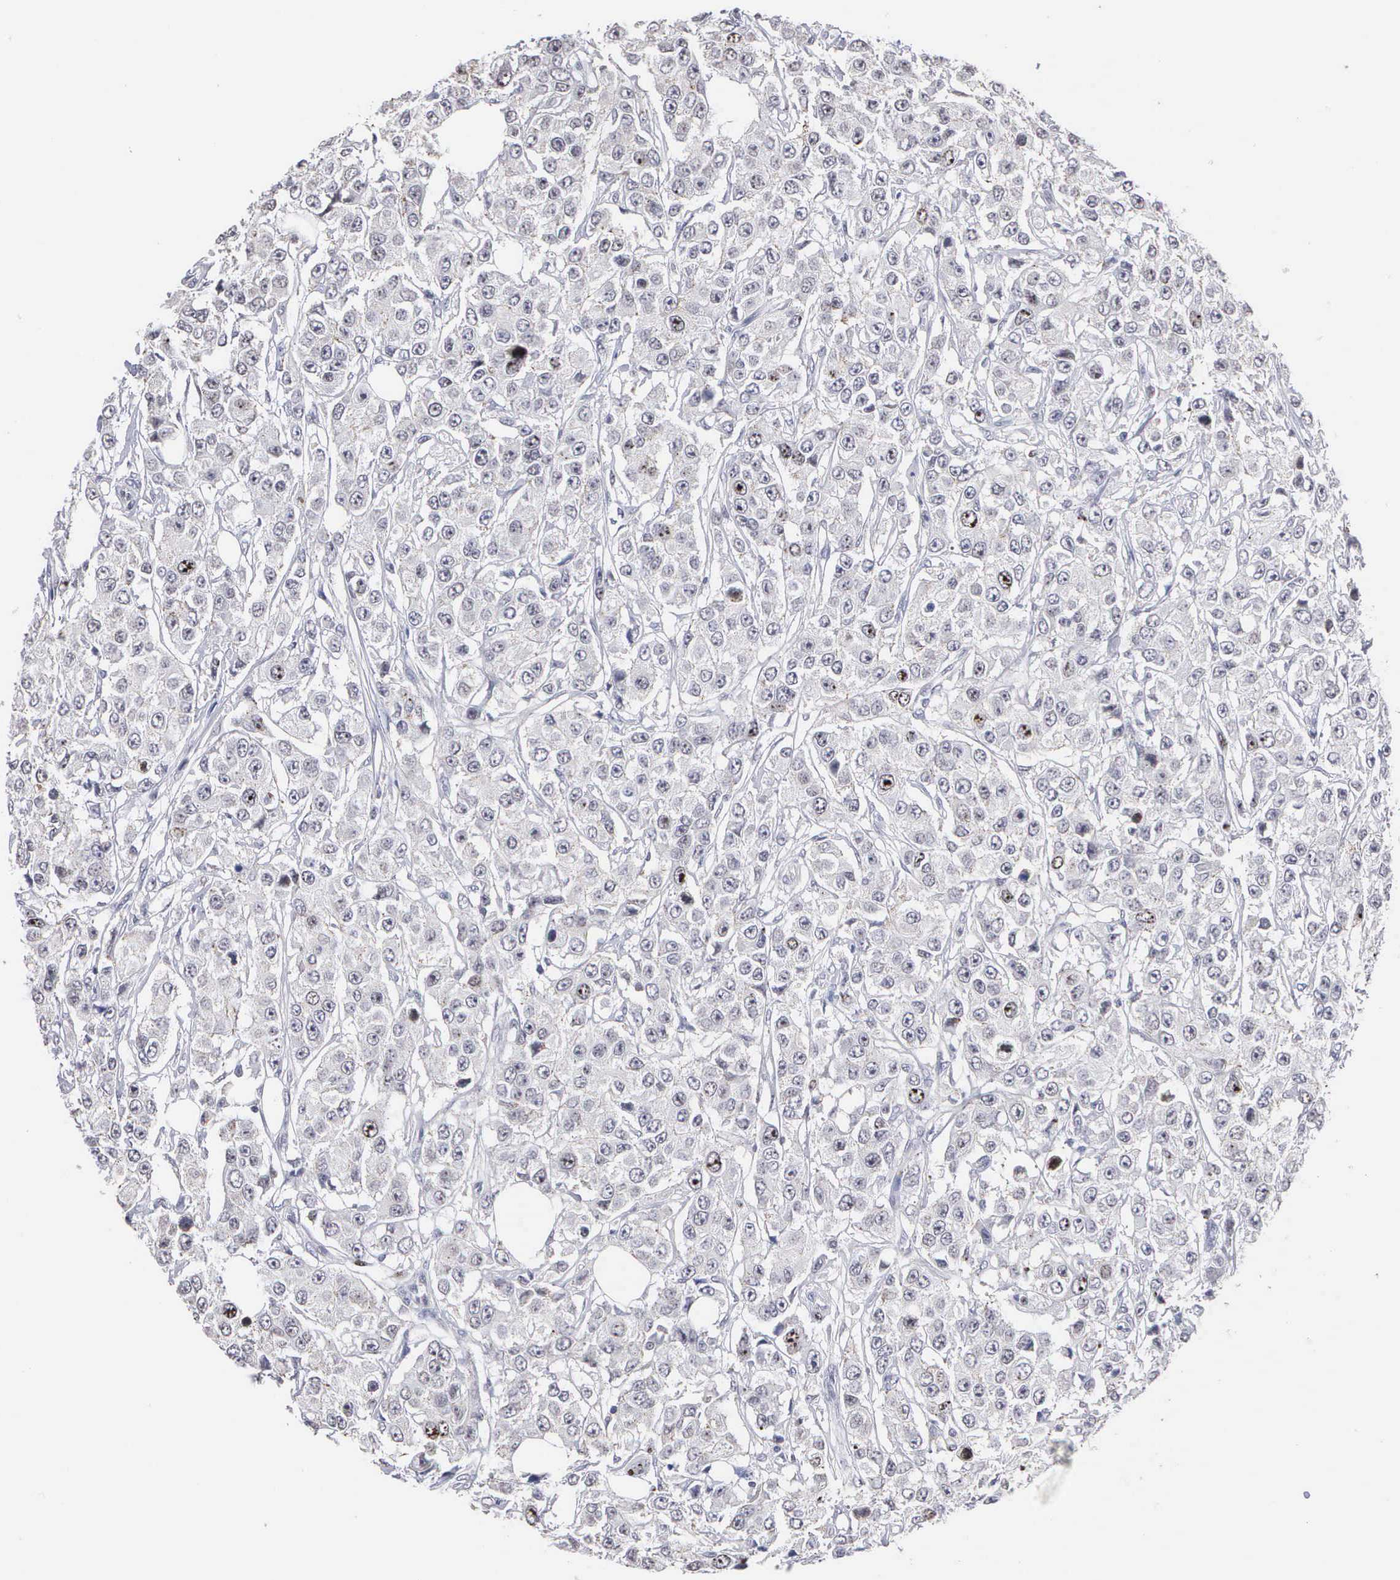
{"staining": {"intensity": "weak", "quantity": "<25%", "location": "nuclear"}, "tissue": "breast cancer", "cell_type": "Tumor cells", "image_type": "cancer", "snomed": [{"axis": "morphology", "description": "Duct carcinoma"}, {"axis": "topography", "description": "Breast"}], "caption": "High power microscopy photomicrograph of an IHC micrograph of intraductal carcinoma (breast), revealing no significant staining in tumor cells.", "gene": "KDM6A", "patient": {"sex": "female", "age": 58}}